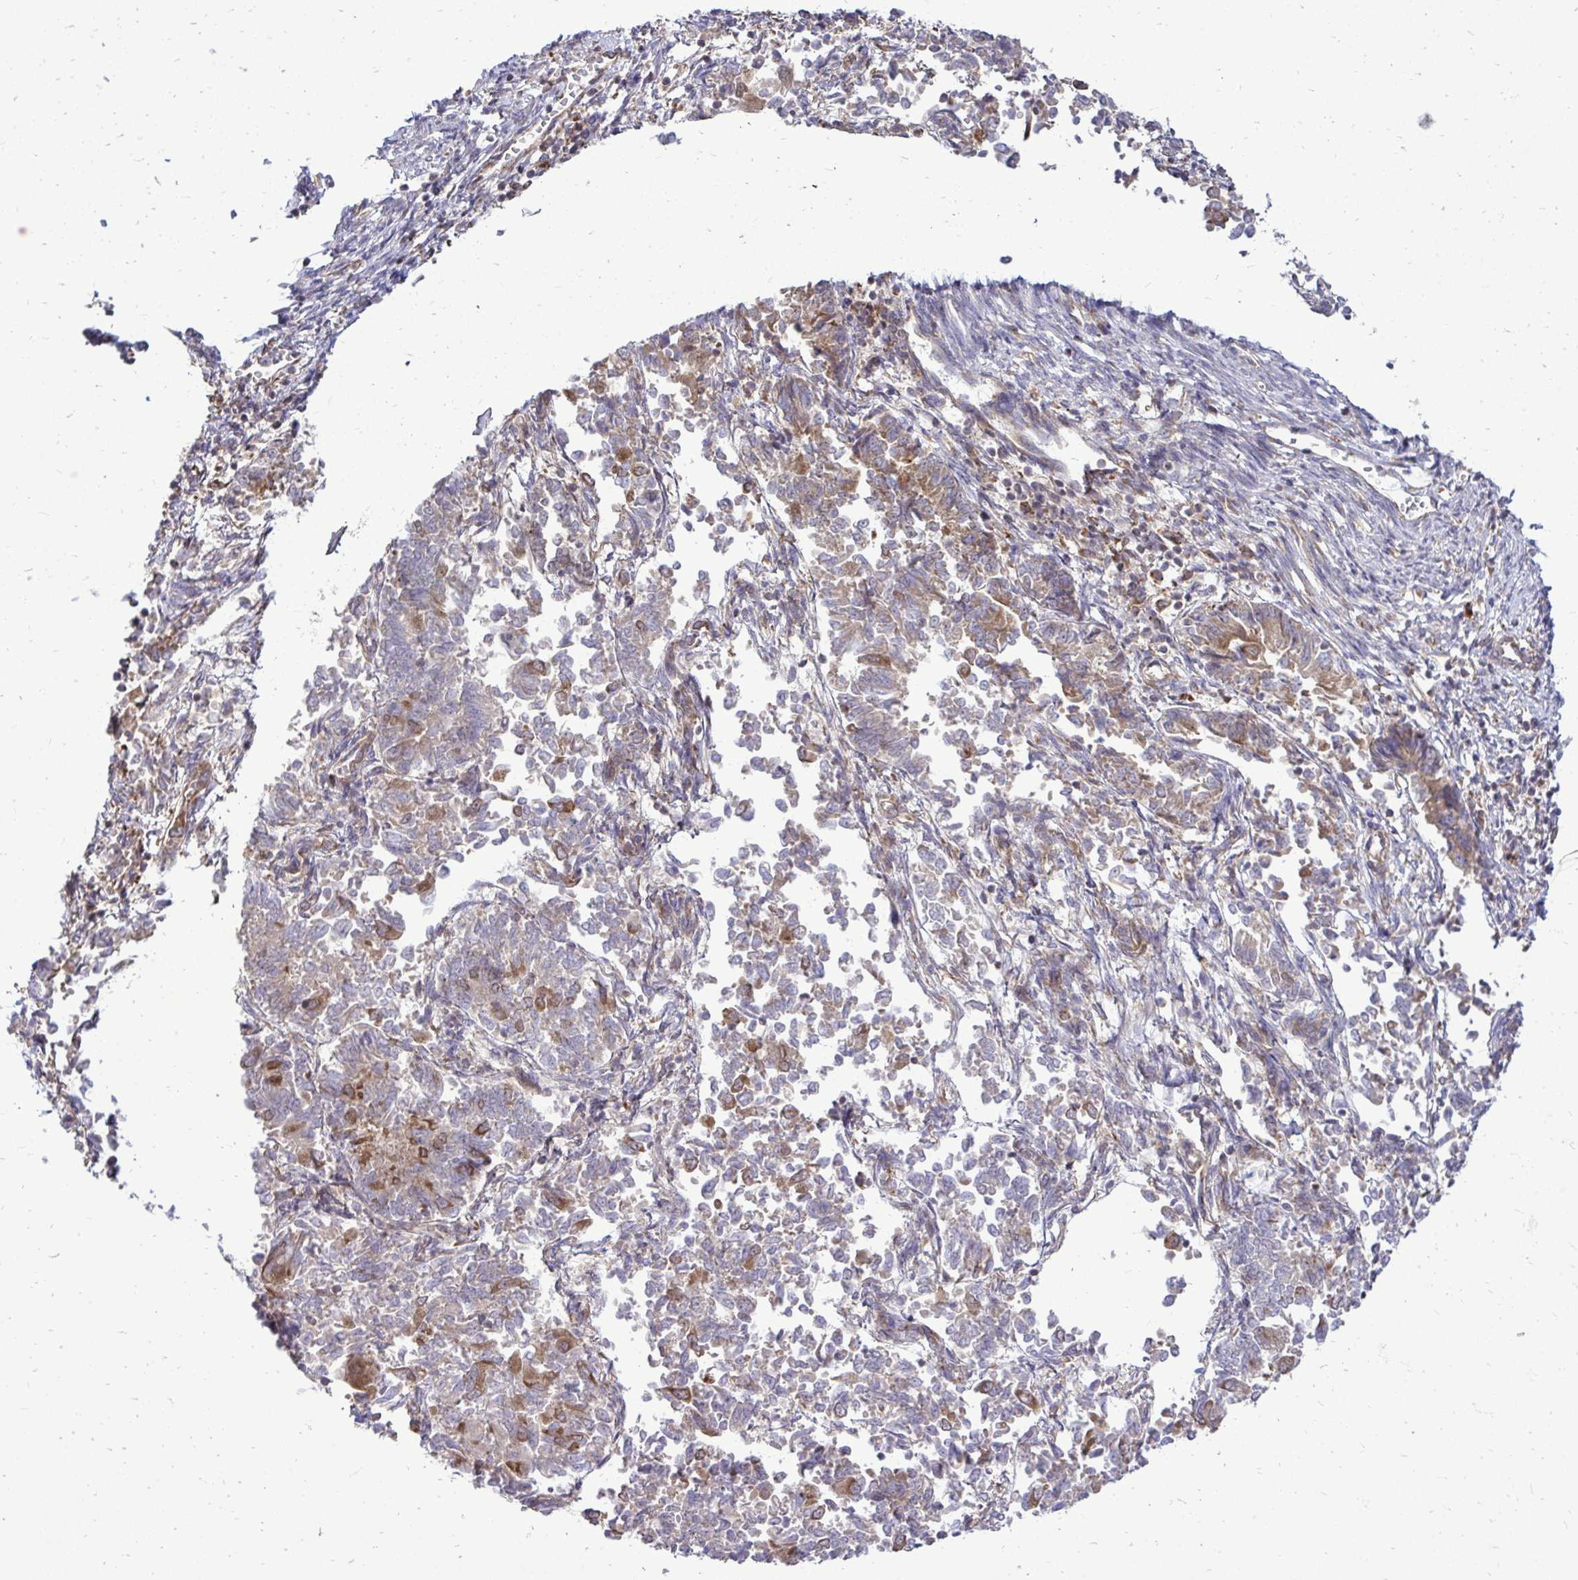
{"staining": {"intensity": "moderate", "quantity": "<25%", "location": "cytoplasmic/membranous"}, "tissue": "endometrial cancer", "cell_type": "Tumor cells", "image_type": "cancer", "snomed": [{"axis": "morphology", "description": "Adenocarcinoma, NOS"}, {"axis": "topography", "description": "Endometrium"}], "caption": "Immunohistochemical staining of adenocarcinoma (endometrial) demonstrates low levels of moderate cytoplasmic/membranous staining in about <25% of tumor cells. The staining was performed using DAB (3,3'-diaminobenzidine) to visualize the protein expression in brown, while the nuclei were stained in blue with hematoxylin (Magnification: 20x).", "gene": "FMR1", "patient": {"sex": "female", "age": 65}}